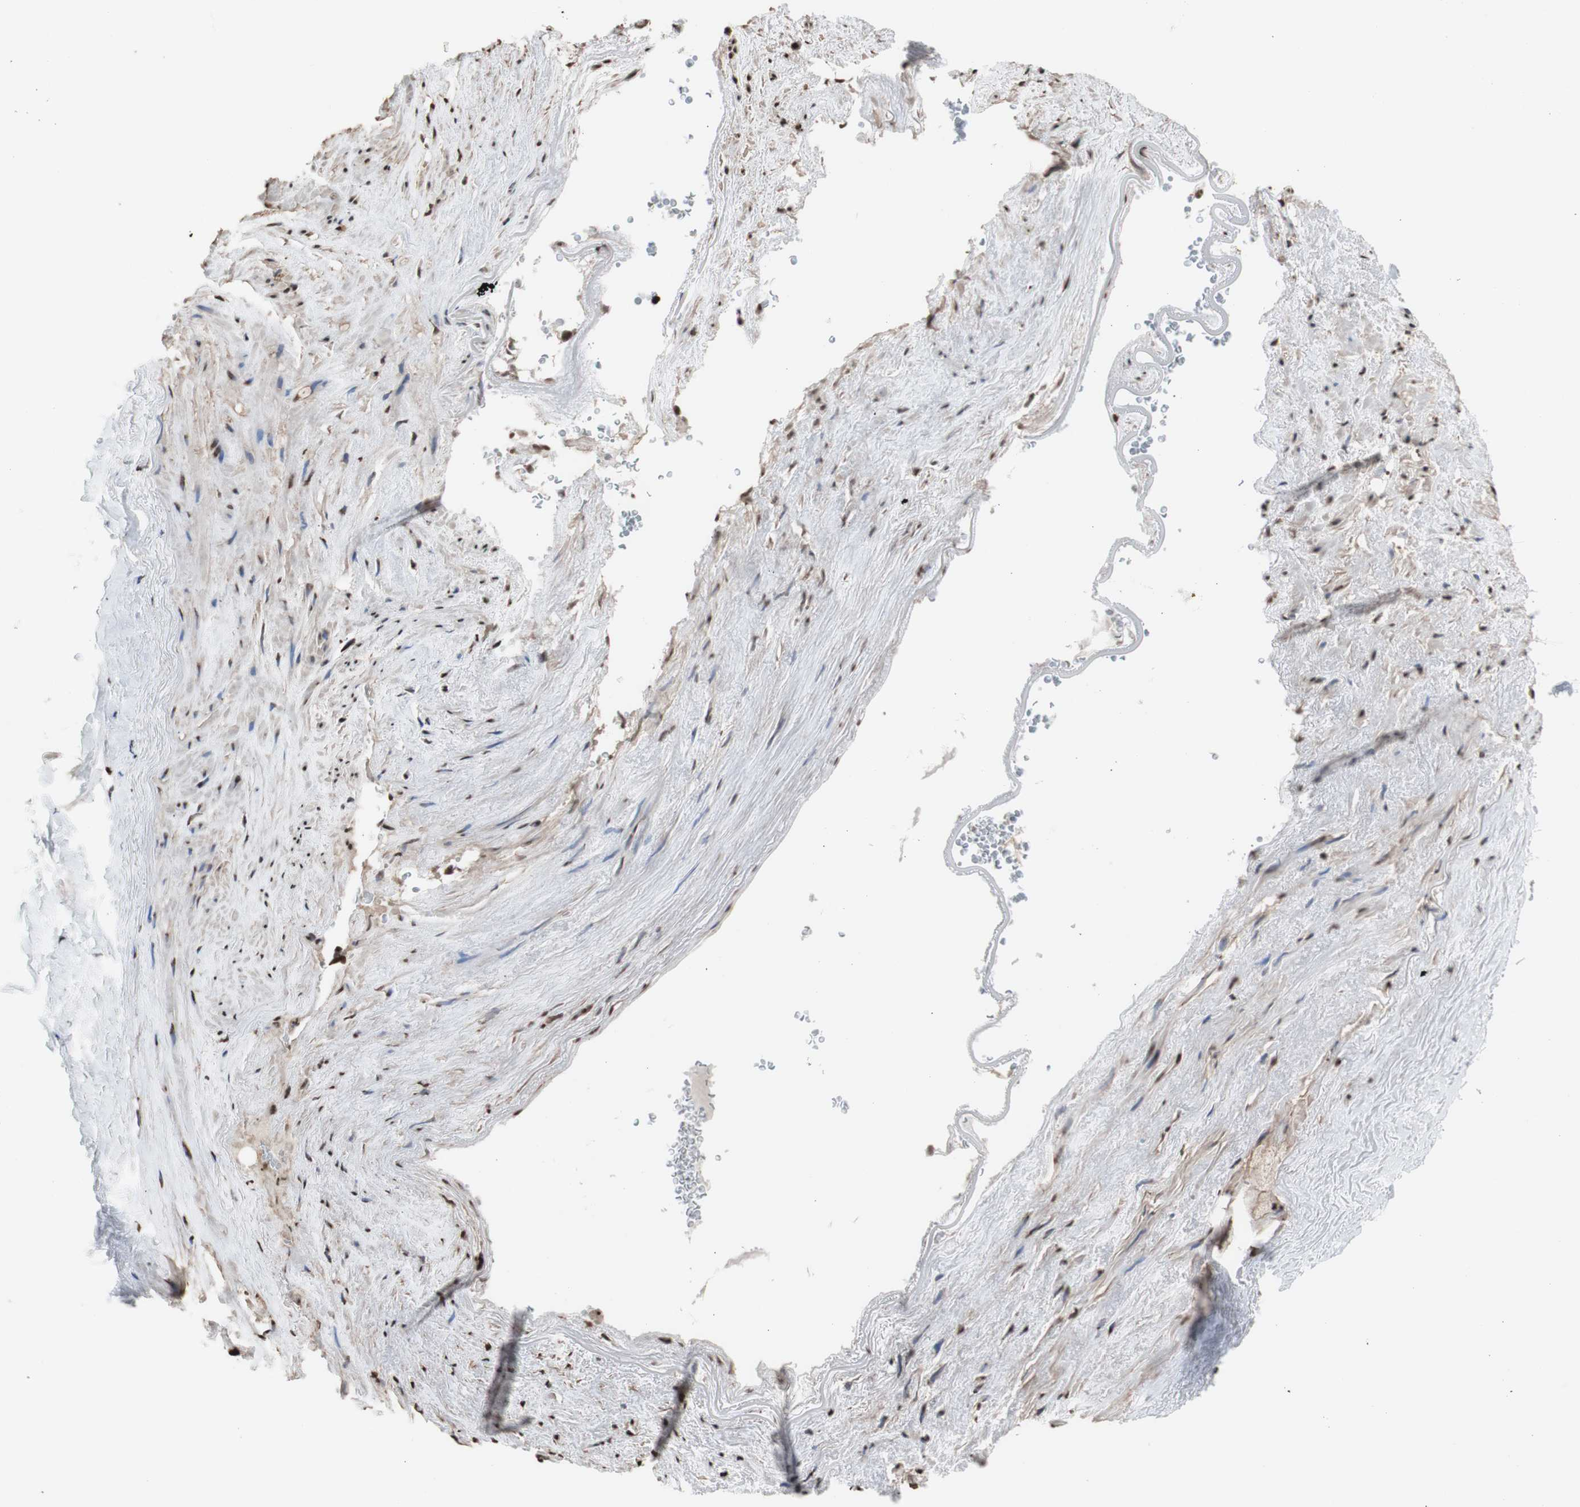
{"staining": {"intensity": "strong", "quantity": ">75%", "location": "nuclear"}, "tissue": "soft tissue", "cell_type": "Fibroblasts", "image_type": "normal", "snomed": [{"axis": "morphology", "description": "Normal tissue, NOS"}, {"axis": "topography", "description": "Peripheral nerve tissue"}], "caption": "Human soft tissue stained for a protein (brown) displays strong nuclear positive staining in about >75% of fibroblasts.", "gene": "SNAI2", "patient": {"sex": "male", "age": 70}}